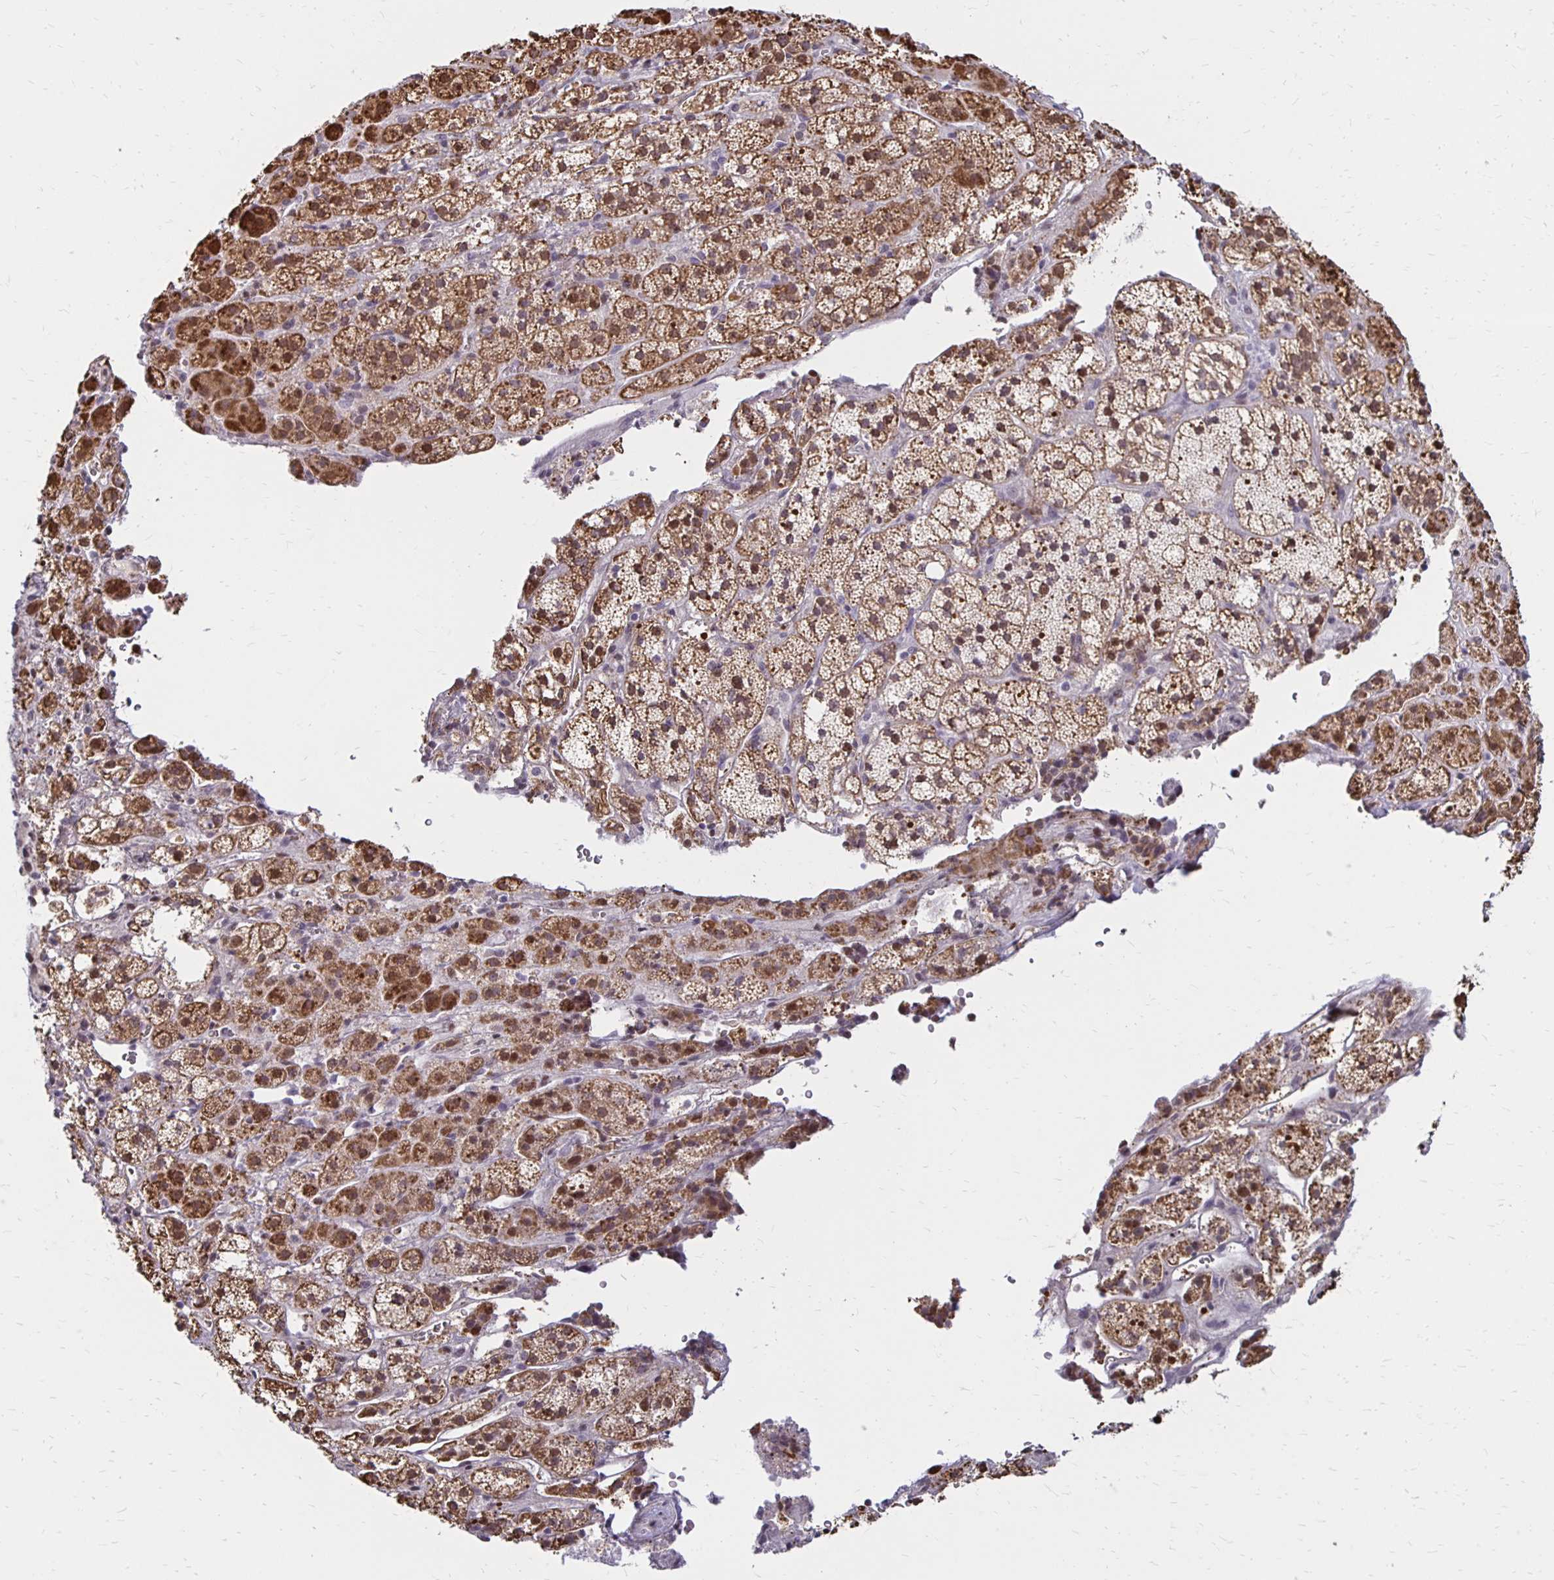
{"staining": {"intensity": "moderate", "quantity": ">75%", "location": "cytoplasmic/membranous,nuclear"}, "tissue": "adrenal gland", "cell_type": "Glandular cells", "image_type": "normal", "snomed": [{"axis": "morphology", "description": "Normal tissue, NOS"}, {"axis": "topography", "description": "Adrenal gland"}], "caption": "DAB immunohistochemical staining of normal adrenal gland demonstrates moderate cytoplasmic/membranous,nuclear protein staining in about >75% of glandular cells. (Brightfield microscopy of DAB IHC at high magnification).", "gene": "DAGLA", "patient": {"sex": "male", "age": 53}}